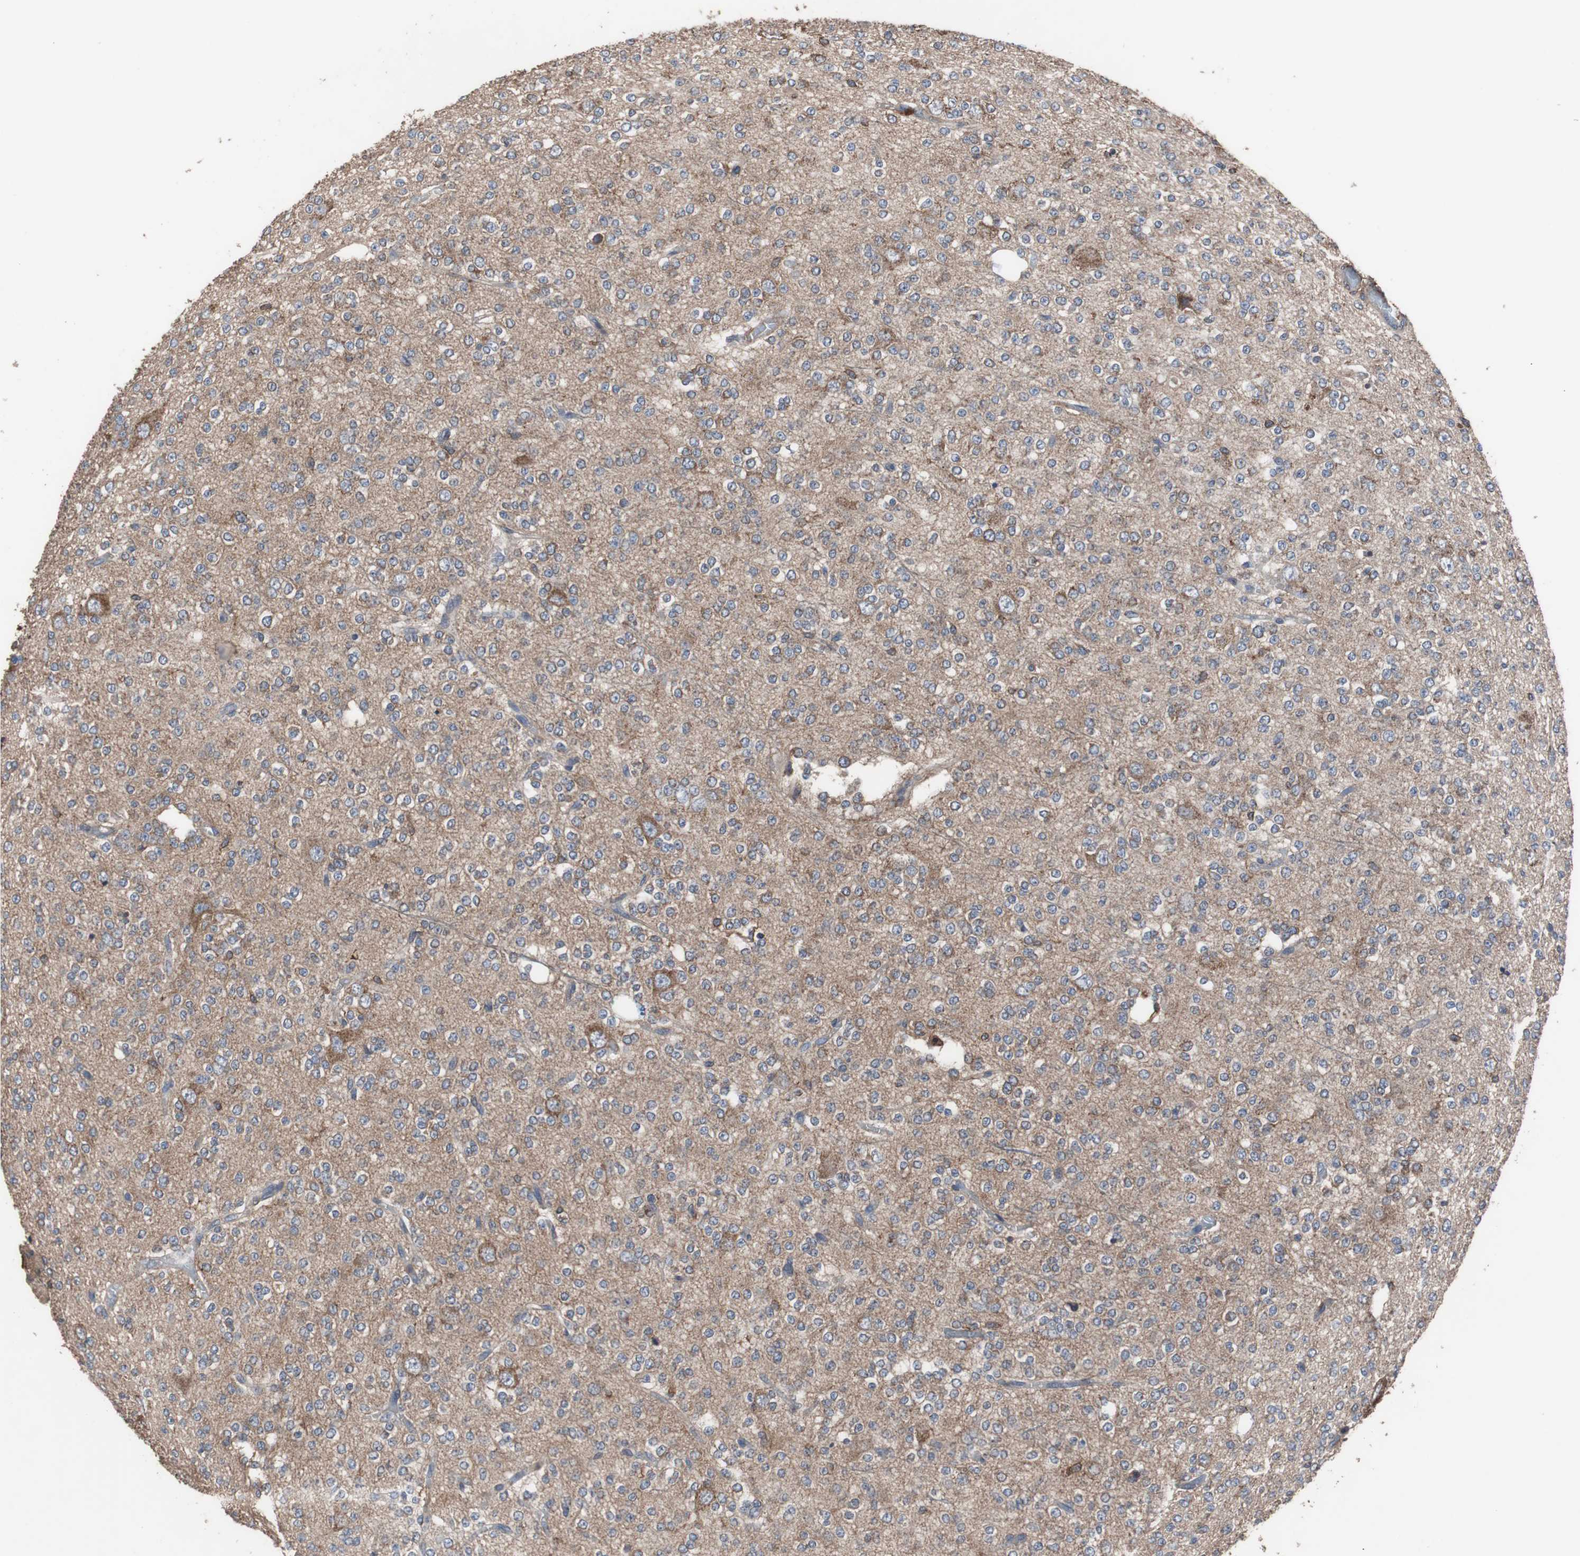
{"staining": {"intensity": "negative", "quantity": "none", "location": "none"}, "tissue": "glioma", "cell_type": "Tumor cells", "image_type": "cancer", "snomed": [{"axis": "morphology", "description": "Glioma, malignant, Low grade"}, {"axis": "topography", "description": "Brain"}], "caption": "Micrograph shows no protein staining in tumor cells of malignant low-grade glioma tissue.", "gene": "COL6A2", "patient": {"sex": "male", "age": 38}}